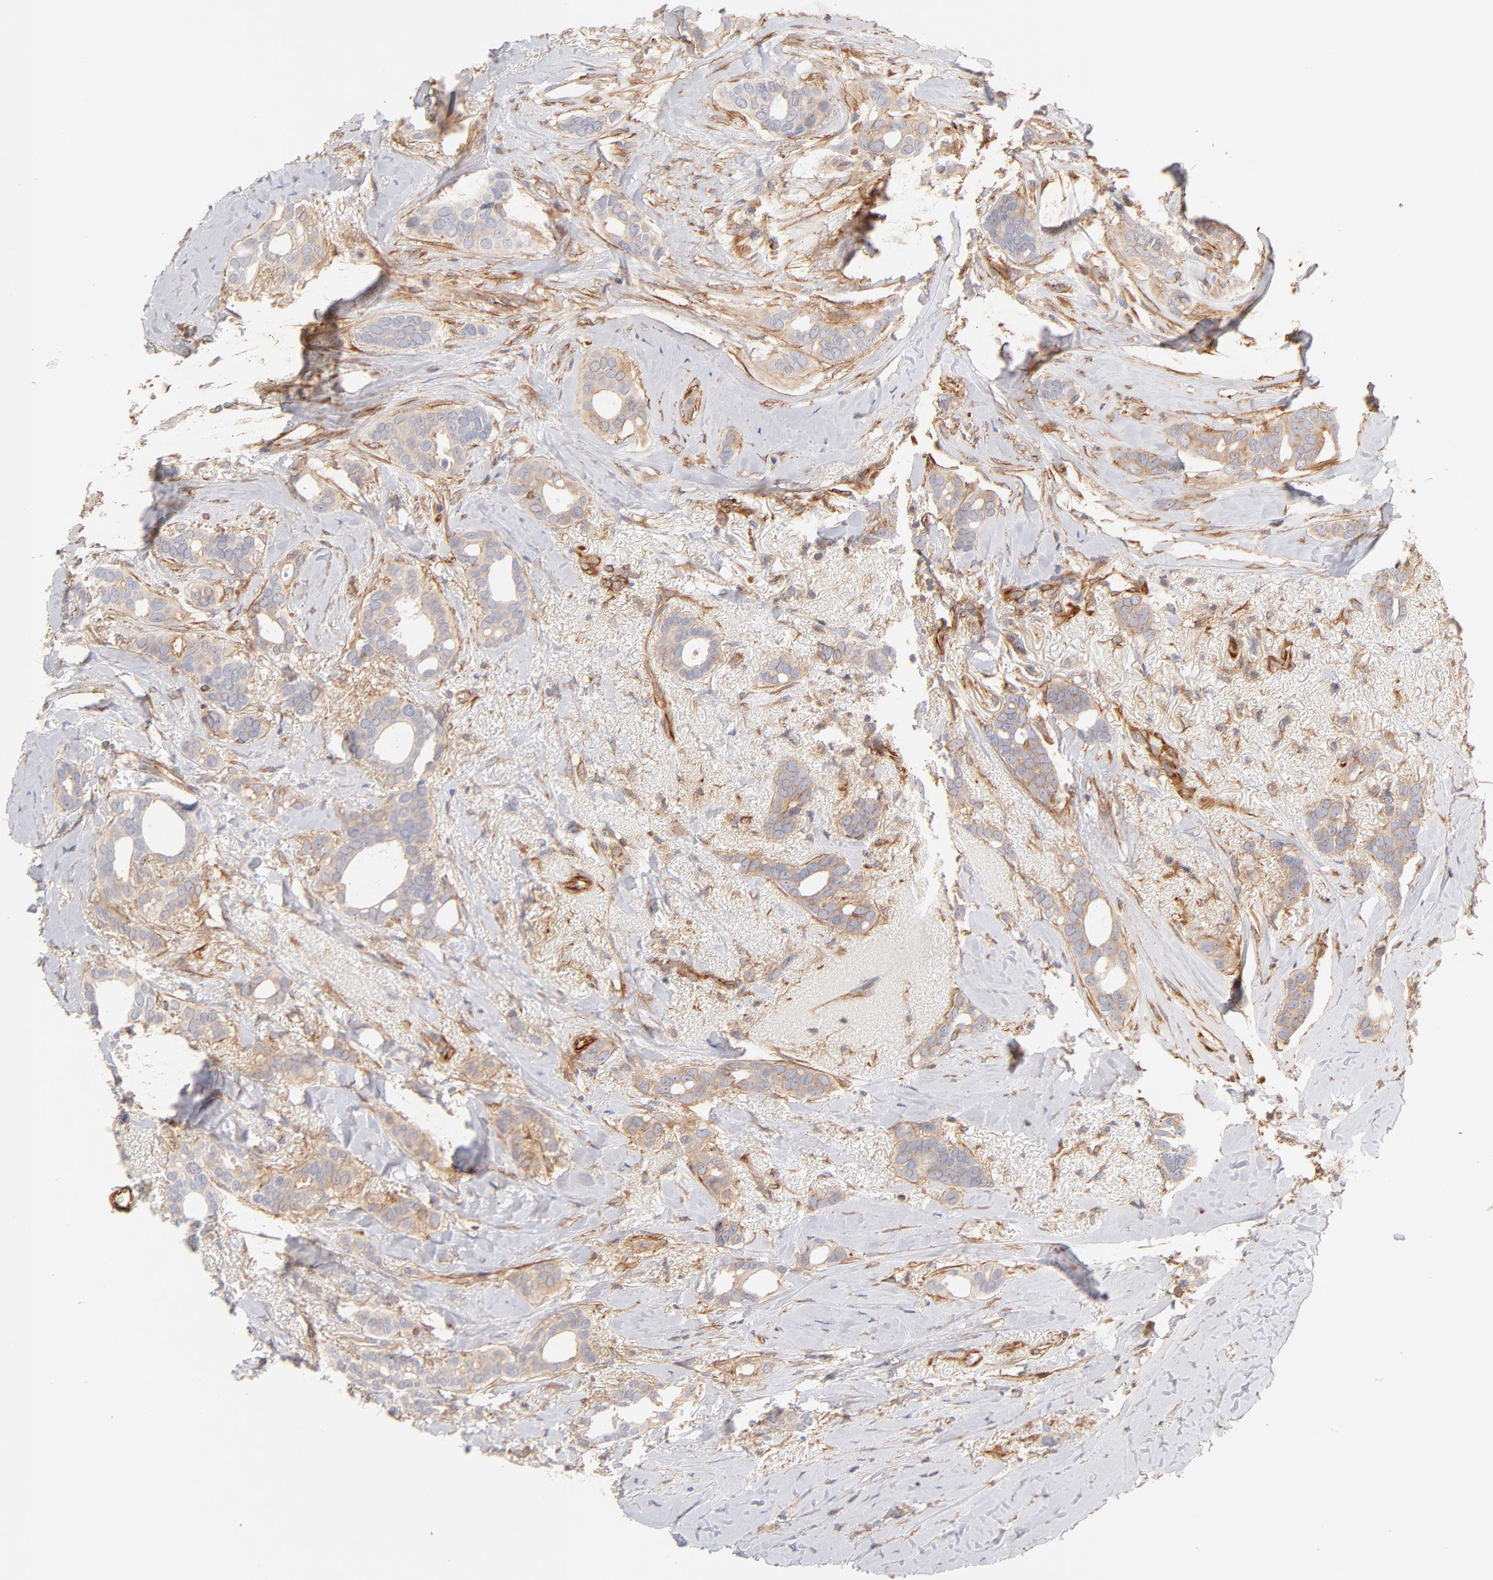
{"staining": {"intensity": "weak", "quantity": ">75%", "location": "cytoplasmic/membranous"}, "tissue": "breast cancer", "cell_type": "Tumor cells", "image_type": "cancer", "snomed": [{"axis": "morphology", "description": "Duct carcinoma"}, {"axis": "topography", "description": "Breast"}], "caption": "Protein staining of invasive ductal carcinoma (breast) tissue demonstrates weak cytoplasmic/membranous expression in about >75% of tumor cells. (DAB (3,3'-diaminobenzidine) IHC with brightfield microscopy, high magnification).", "gene": "LDLRAP1", "patient": {"sex": "female", "age": 54}}